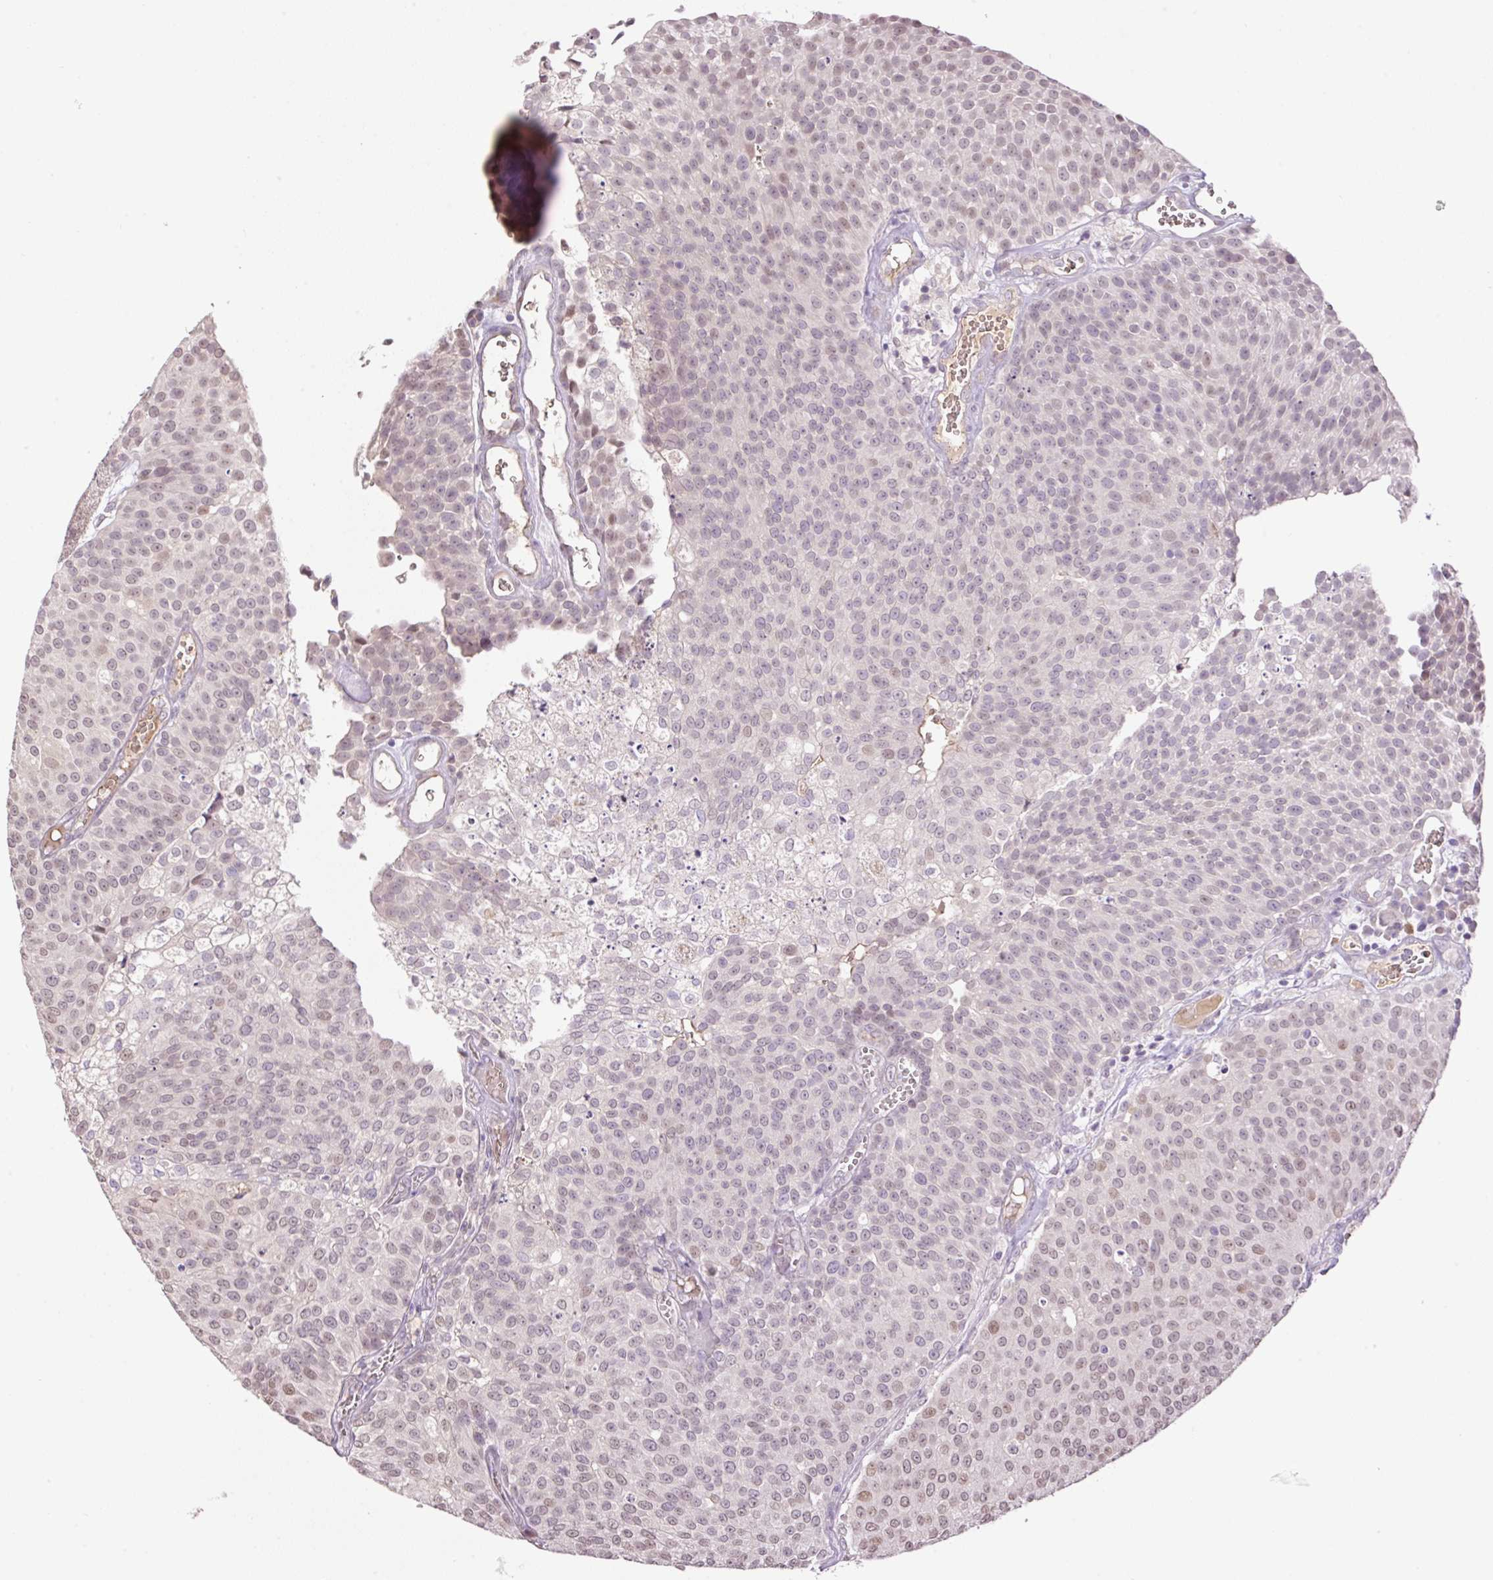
{"staining": {"intensity": "weak", "quantity": "25%-75%", "location": "nuclear"}, "tissue": "urothelial cancer", "cell_type": "Tumor cells", "image_type": "cancer", "snomed": [{"axis": "morphology", "description": "Urothelial carcinoma, Low grade"}, {"axis": "topography", "description": "Urinary bladder"}], "caption": "Urothelial cancer tissue shows weak nuclear positivity in approximately 25%-75% of tumor cells", "gene": "HABP4", "patient": {"sex": "female", "age": 79}}